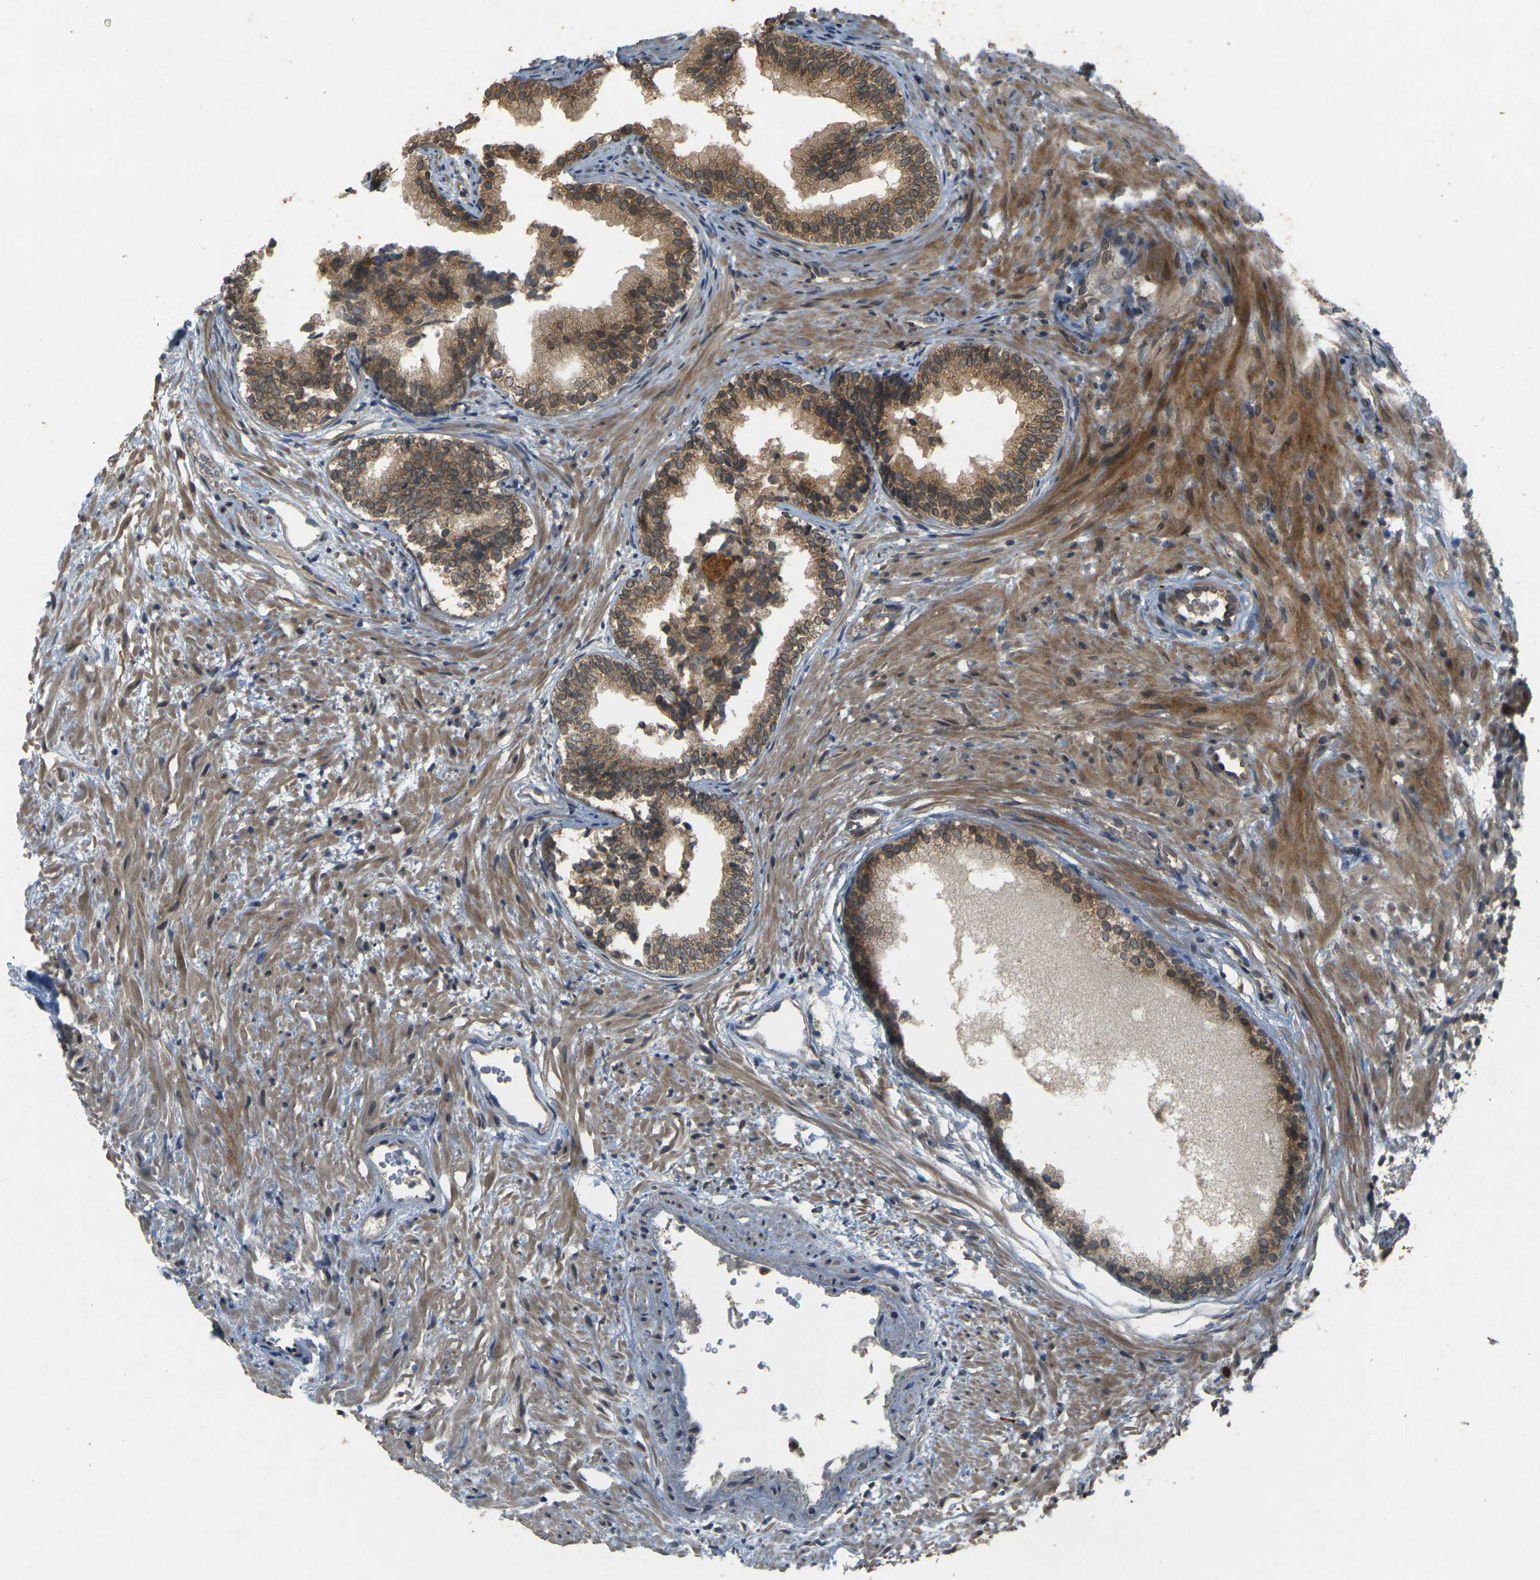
{"staining": {"intensity": "moderate", "quantity": ">75%", "location": "cytoplasmic/membranous"}, "tissue": "prostate", "cell_type": "Glandular cells", "image_type": "normal", "snomed": [{"axis": "morphology", "description": "Normal tissue, NOS"}, {"axis": "topography", "description": "Prostate"}], "caption": "Moderate cytoplasmic/membranous positivity for a protein is present in approximately >75% of glandular cells of benign prostate using immunohistochemistry (IHC).", "gene": "ERN1", "patient": {"sex": "male", "age": 76}}